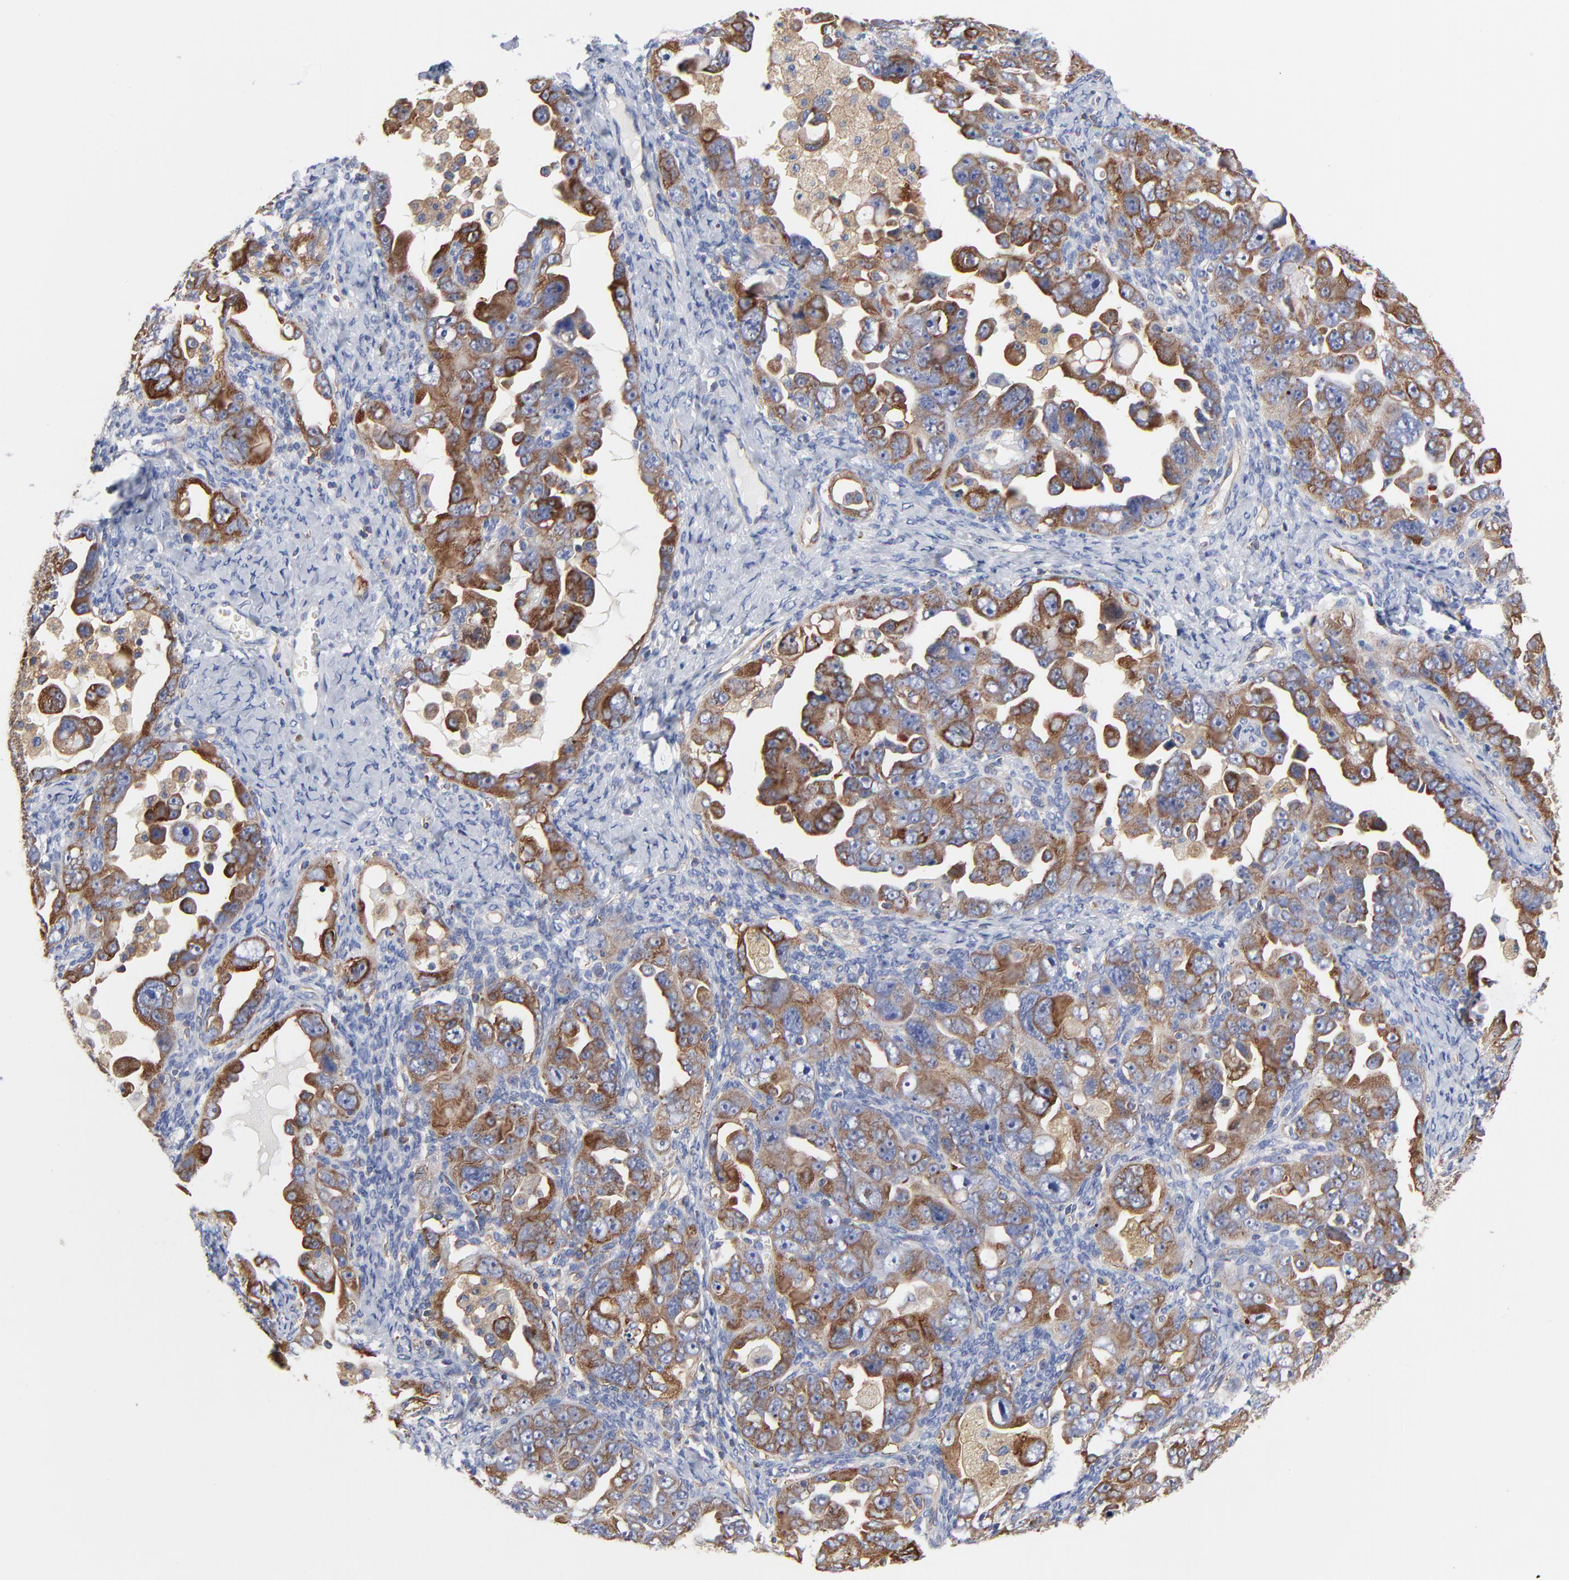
{"staining": {"intensity": "strong", "quantity": ">75%", "location": "cytoplasmic/membranous"}, "tissue": "ovarian cancer", "cell_type": "Tumor cells", "image_type": "cancer", "snomed": [{"axis": "morphology", "description": "Cystadenocarcinoma, serous, NOS"}, {"axis": "topography", "description": "Ovary"}], "caption": "Ovarian cancer (serous cystadenocarcinoma) stained with a protein marker demonstrates strong staining in tumor cells.", "gene": "CD2AP", "patient": {"sex": "female", "age": 66}}